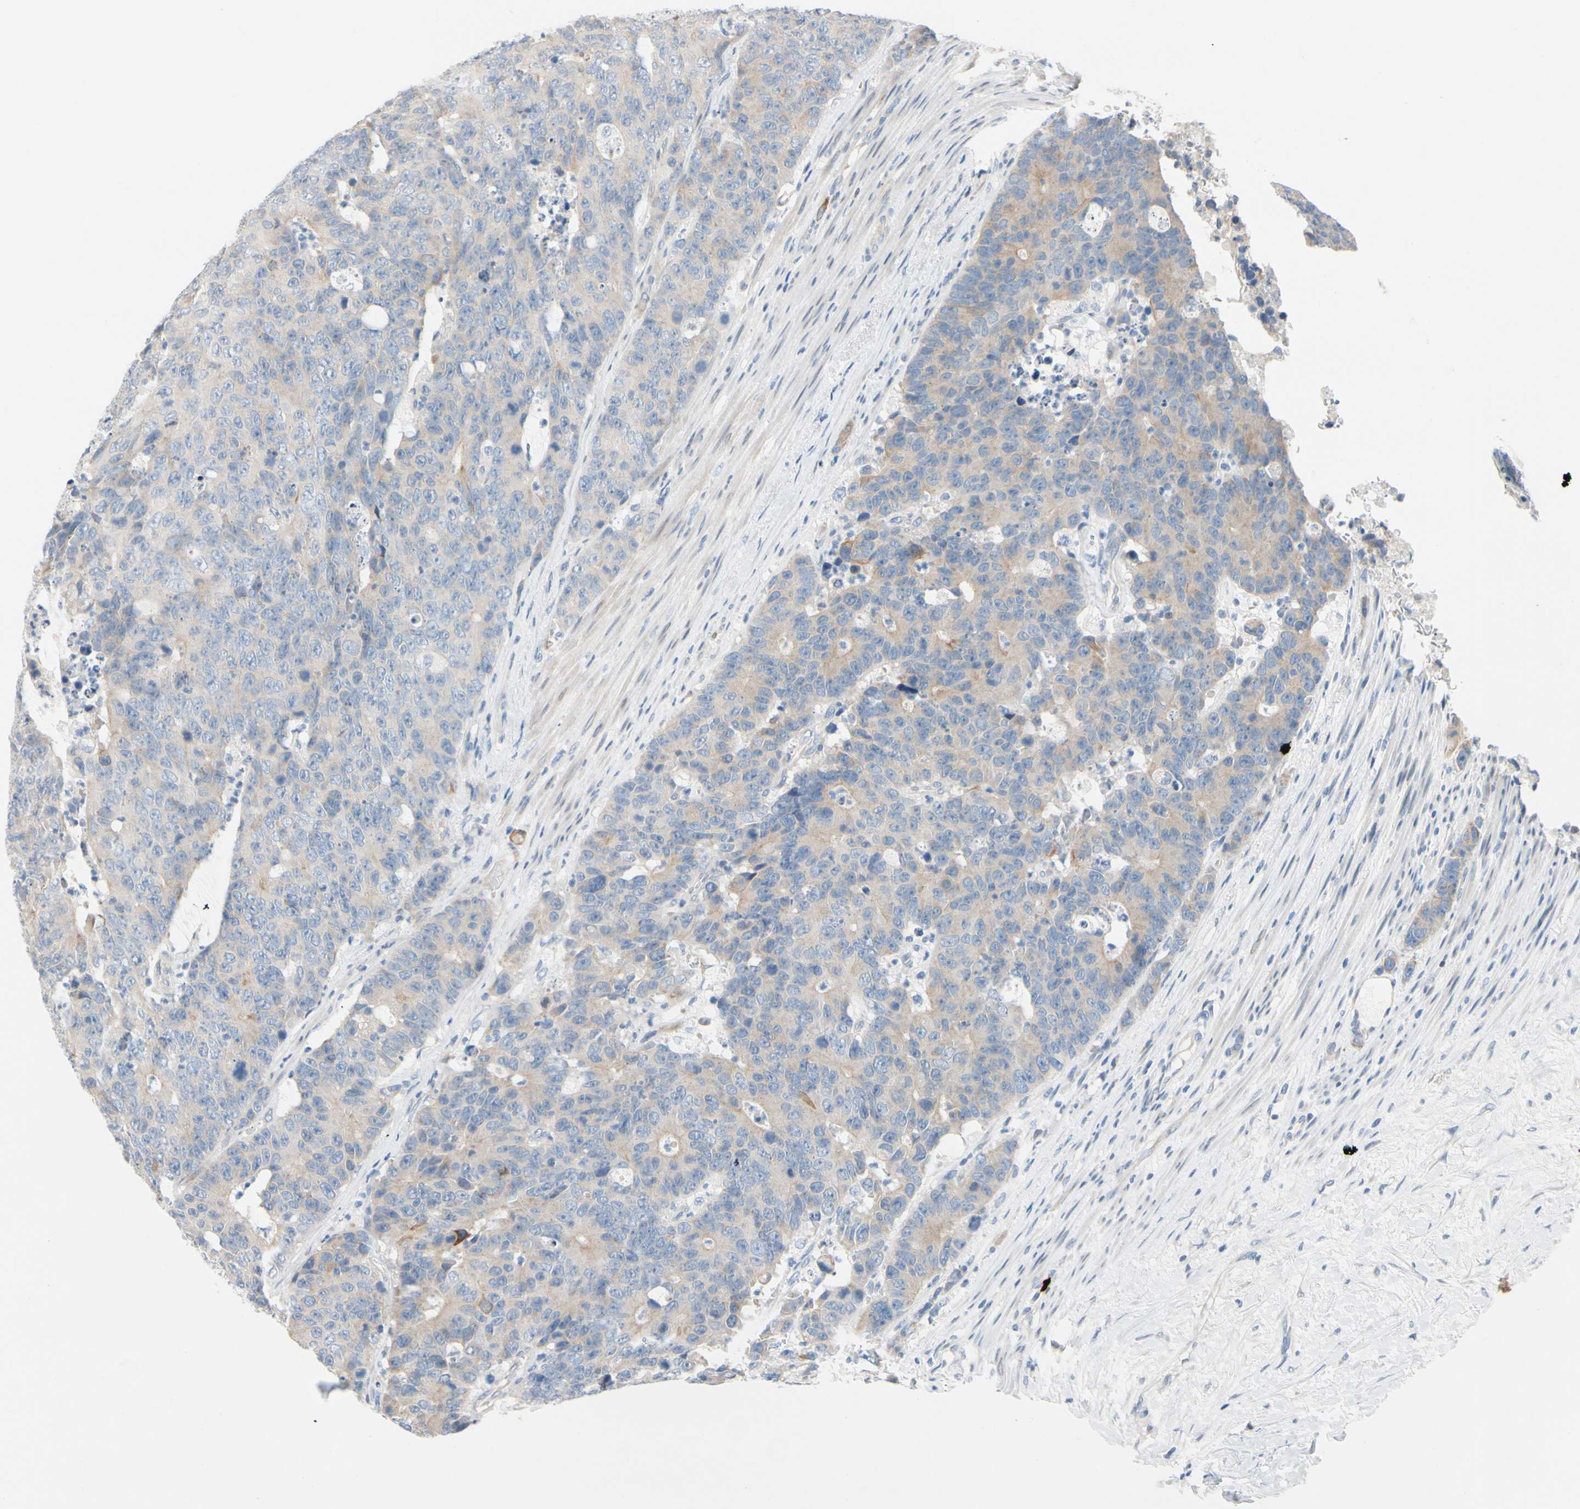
{"staining": {"intensity": "weak", "quantity": "25%-75%", "location": "cytoplasmic/membranous"}, "tissue": "colorectal cancer", "cell_type": "Tumor cells", "image_type": "cancer", "snomed": [{"axis": "morphology", "description": "Adenocarcinoma, NOS"}, {"axis": "topography", "description": "Colon"}], "caption": "The immunohistochemical stain highlights weak cytoplasmic/membranous positivity in tumor cells of adenocarcinoma (colorectal) tissue.", "gene": "ZNF132", "patient": {"sex": "female", "age": 86}}